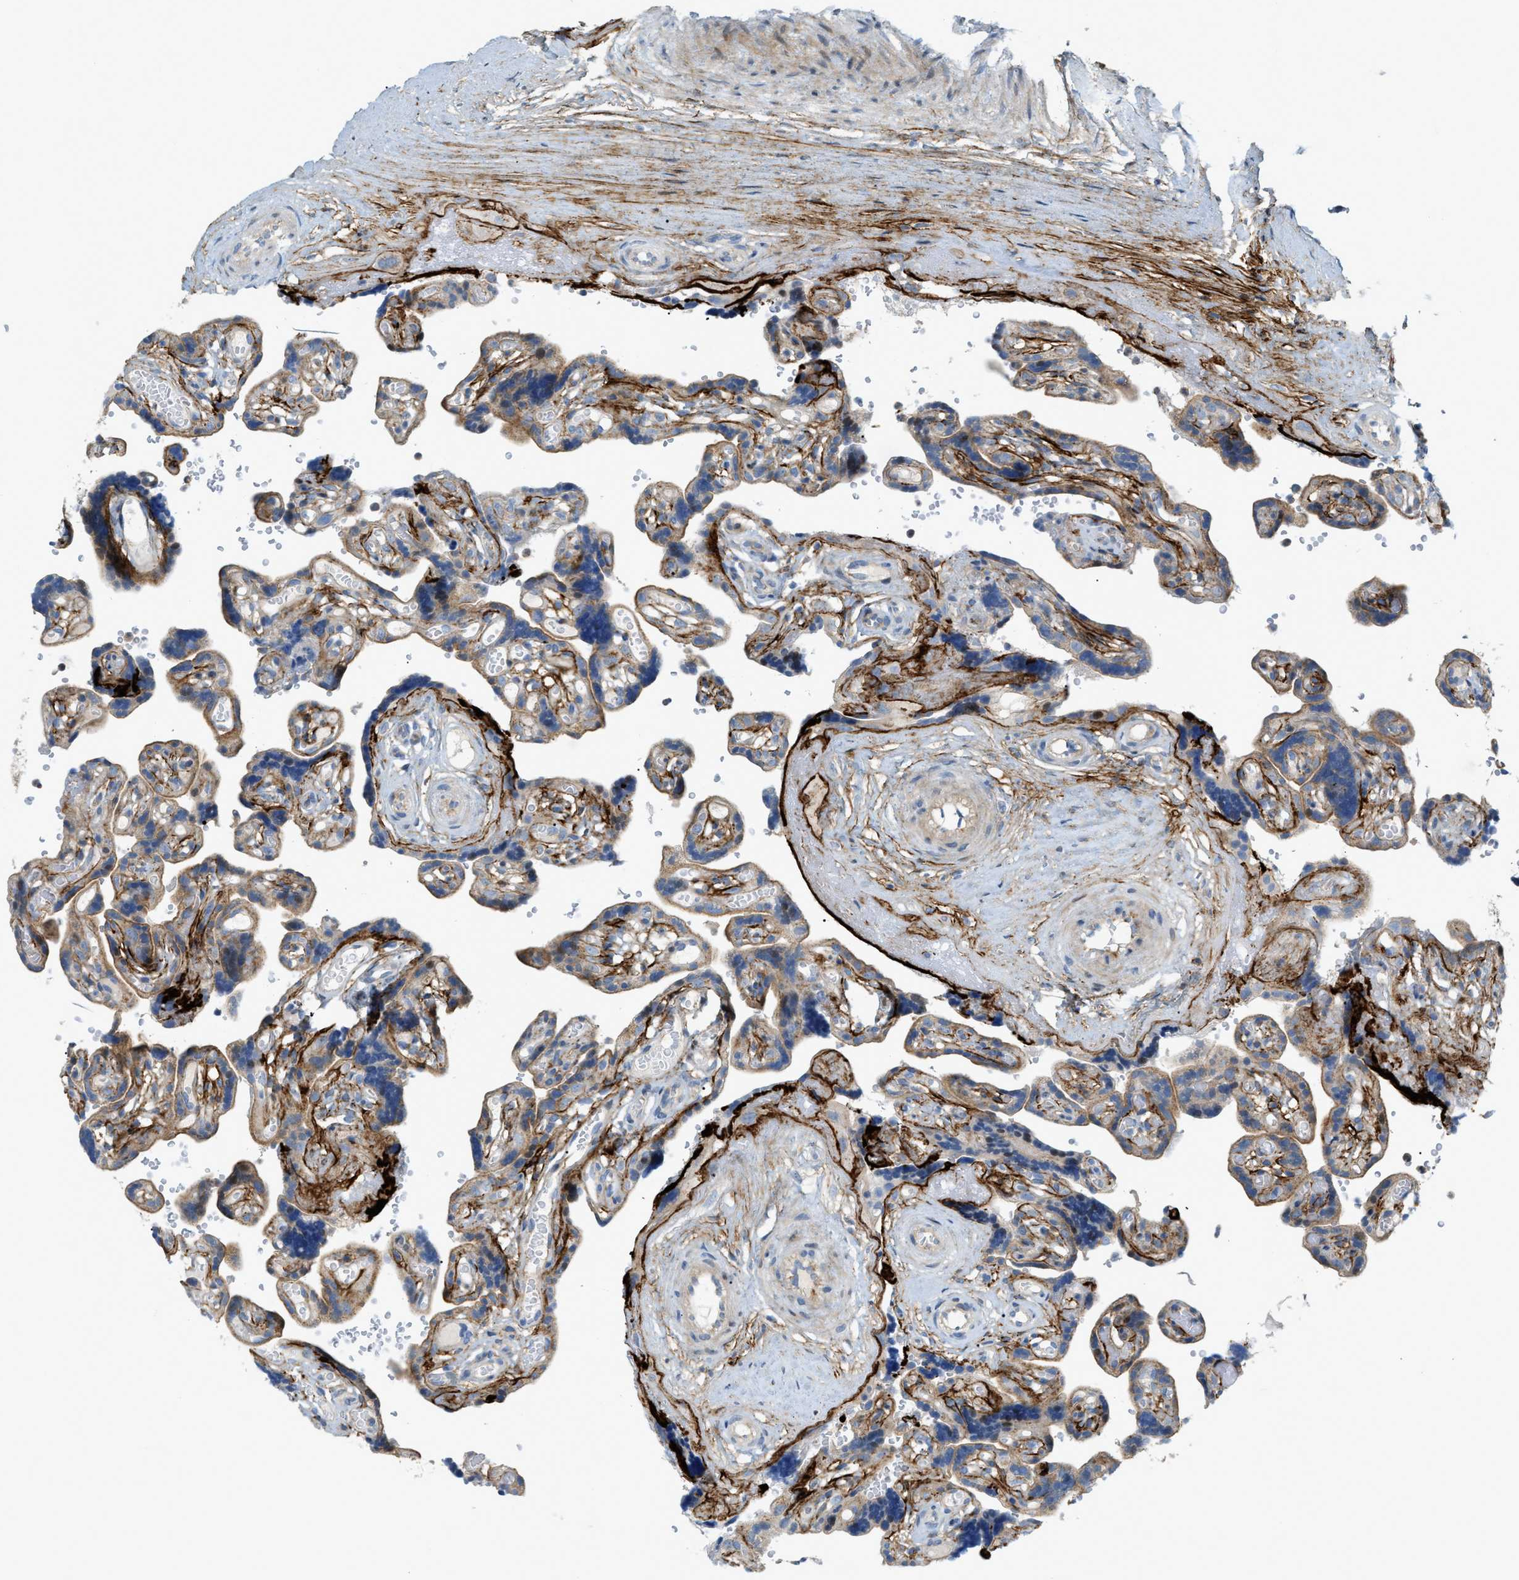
{"staining": {"intensity": "moderate", "quantity": ">75%", "location": "cytoplasmic/membranous"}, "tissue": "placenta", "cell_type": "Decidual cells", "image_type": "normal", "snomed": [{"axis": "morphology", "description": "Normal tissue, NOS"}, {"axis": "topography", "description": "Placenta"}], "caption": "About >75% of decidual cells in unremarkable human placenta show moderate cytoplasmic/membranous protein positivity as visualized by brown immunohistochemical staining.", "gene": "LMBRD1", "patient": {"sex": "female", "age": 30}}